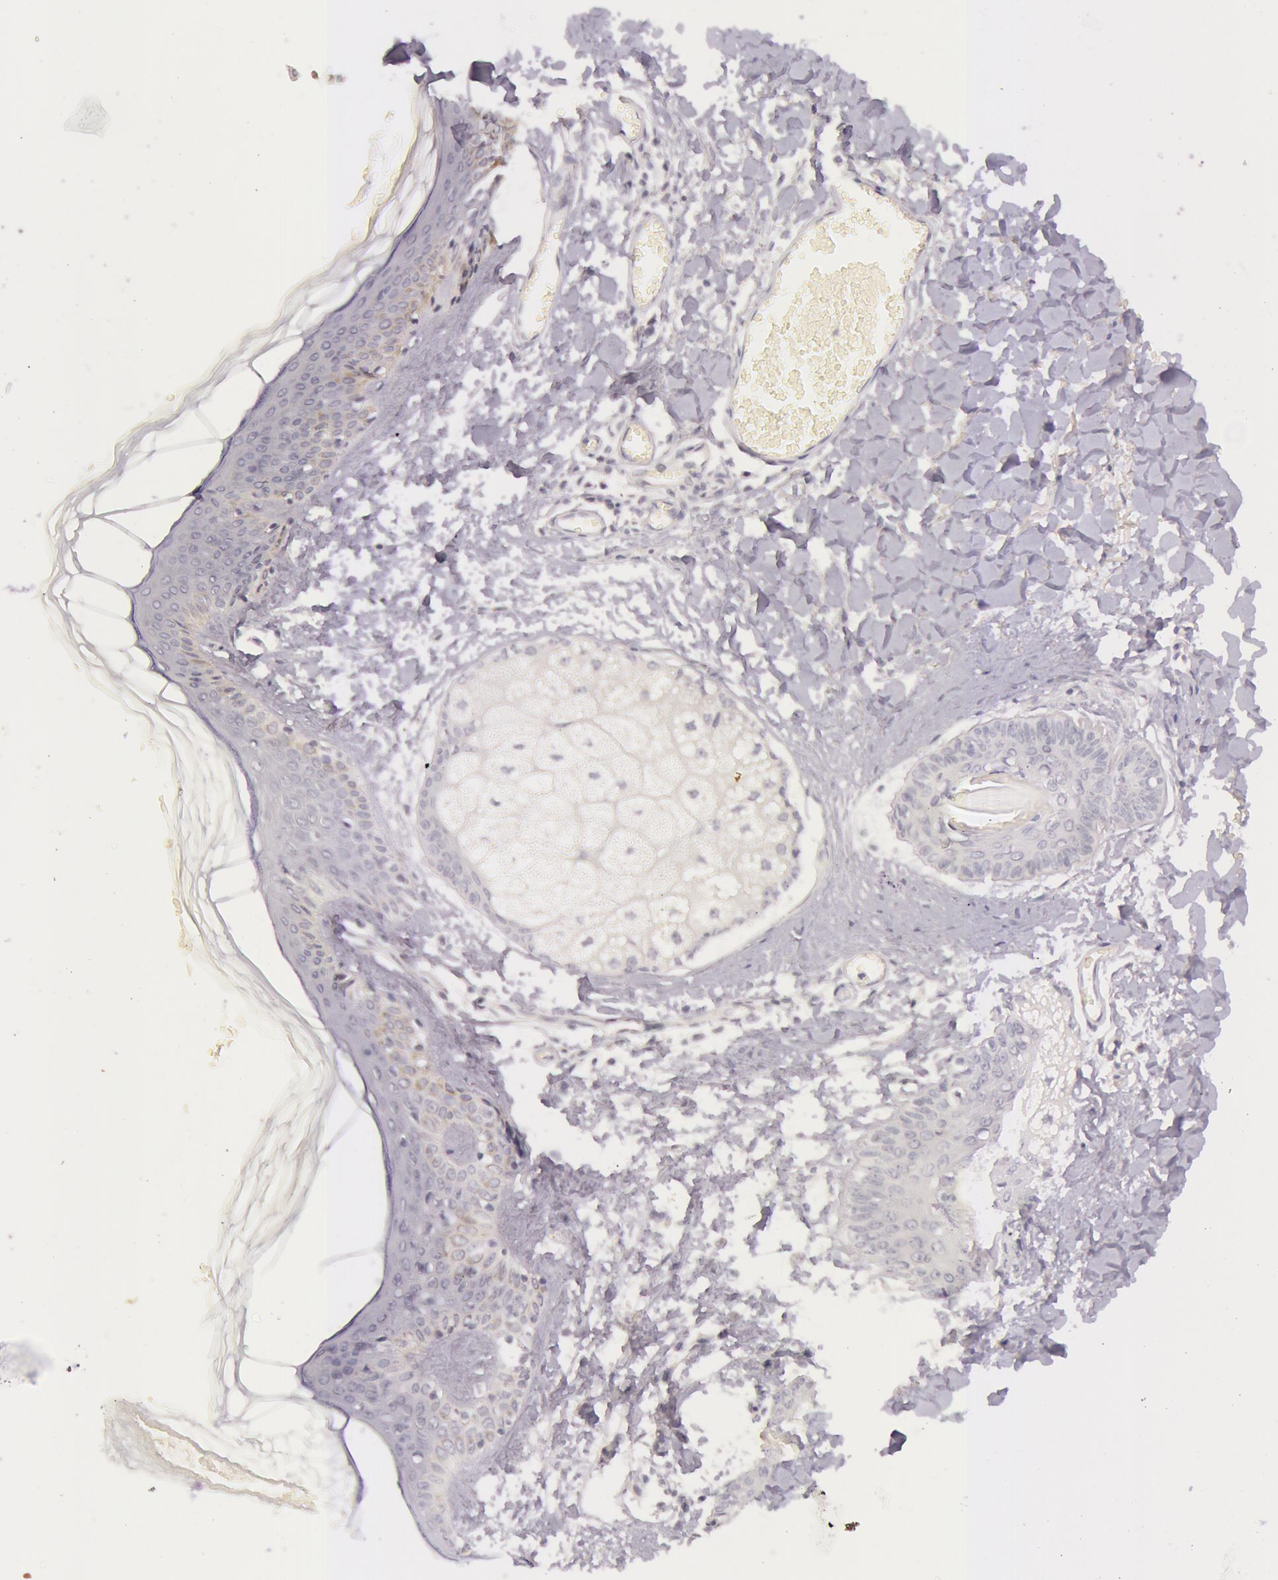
{"staining": {"intensity": "negative", "quantity": "none", "location": "none"}, "tissue": "skin", "cell_type": "Fibroblasts", "image_type": "normal", "snomed": [{"axis": "morphology", "description": "Normal tissue, NOS"}, {"axis": "morphology", "description": "Sarcoma, NOS"}, {"axis": "topography", "description": "Skin"}, {"axis": "topography", "description": "Soft tissue"}], "caption": "Fibroblasts are negative for protein expression in normal human skin. (Immunohistochemistry, brightfield microscopy, high magnification).", "gene": "RBMY1A1", "patient": {"sex": "female", "age": 51}}